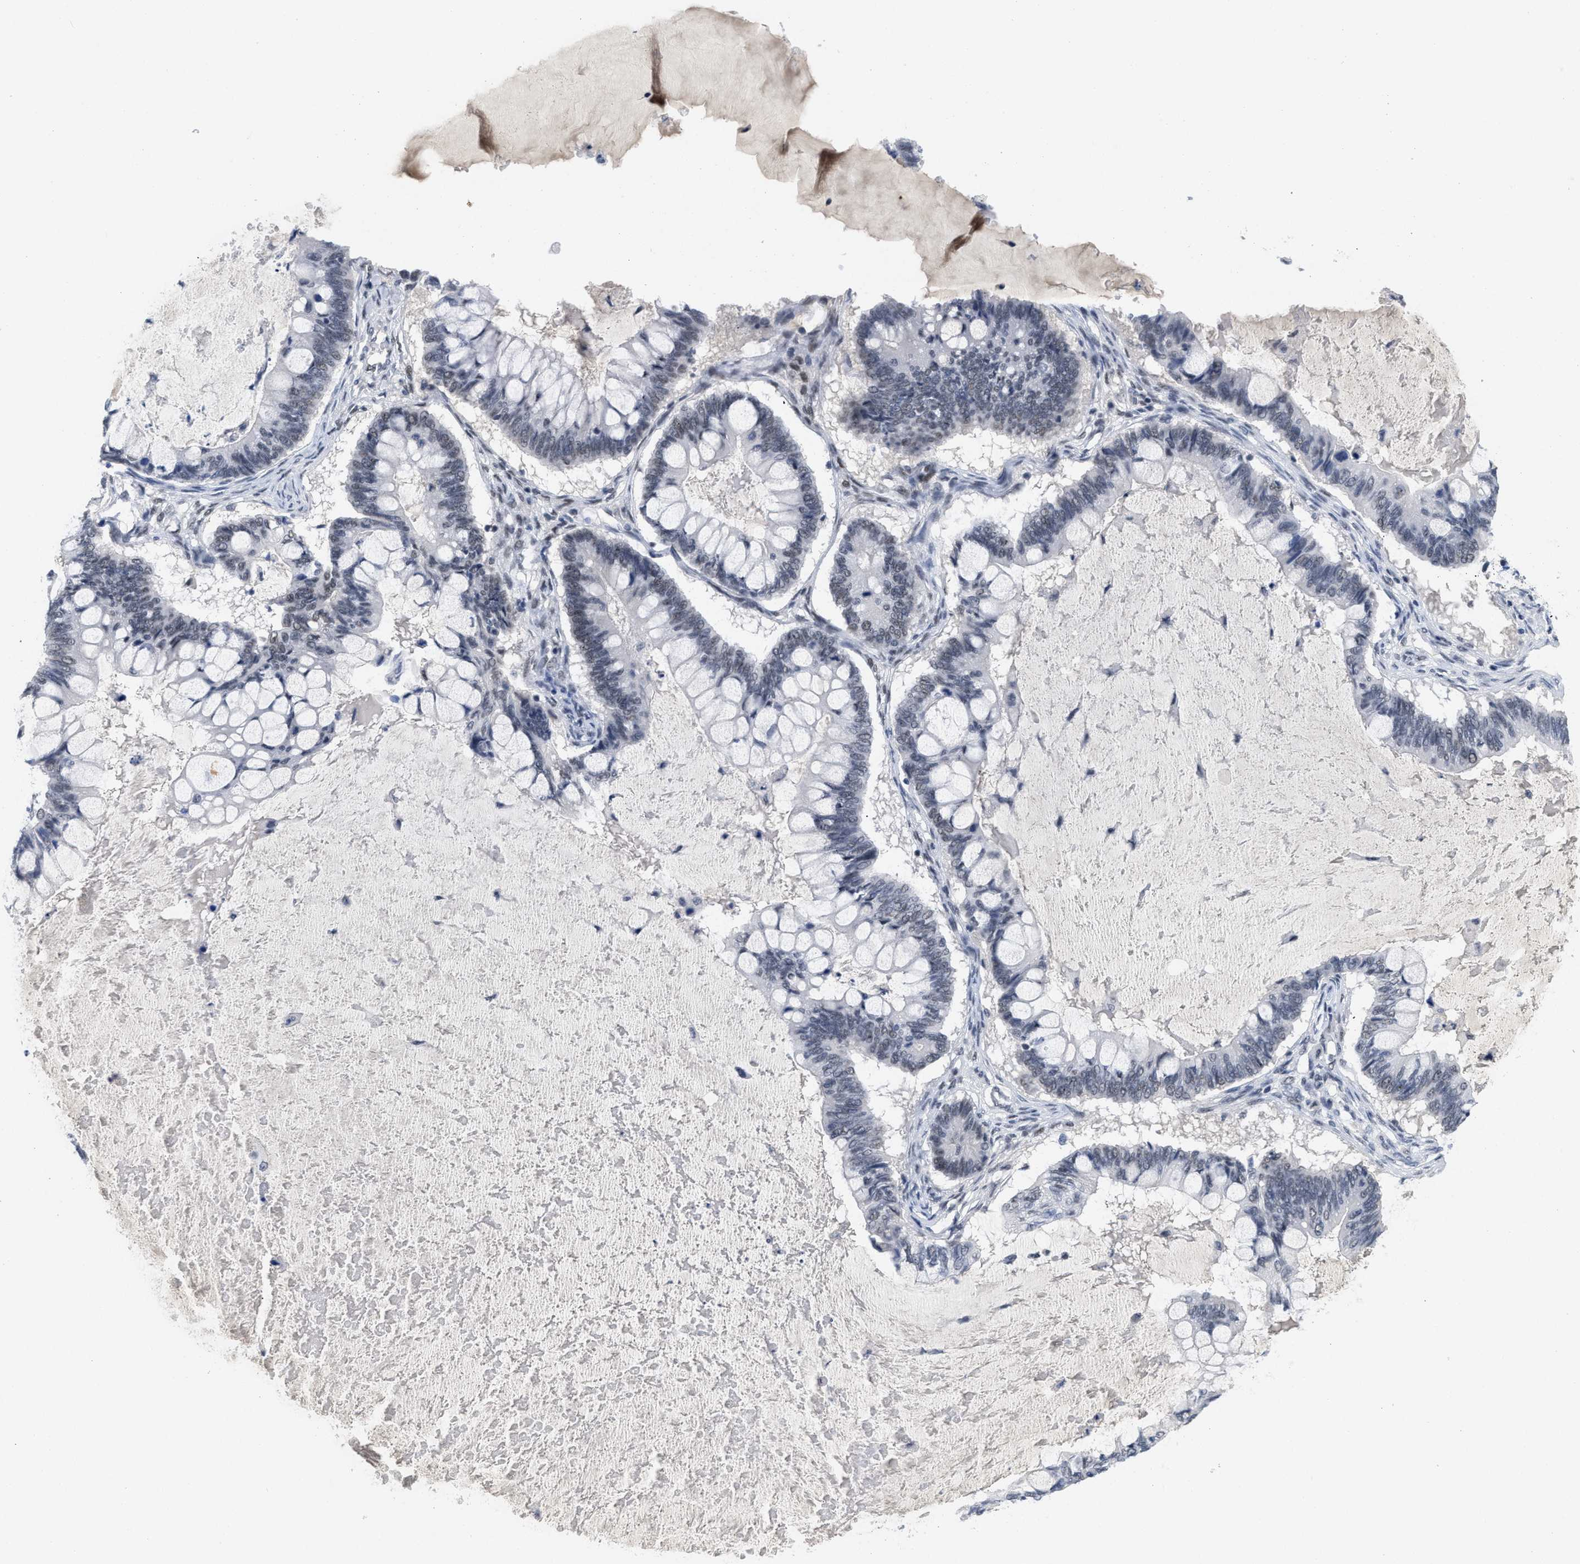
{"staining": {"intensity": "negative", "quantity": "none", "location": "none"}, "tissue": "ovarian cancer", "cell_type": "Tumor cells", "image_type": "cancer", "snomed": [{"axis": "morphology", "description": "Cystadenocarcinoma, mucinous, NOS"}, {"axis": "topography", "description": "Ovary"}], "caption": "This image is of mucinous cystadenocarcinoma (ovarian) stained with immunohistochemistry (IHC) to label a protein in brown with the nuclei are counter-stained blue. There is no expression in tumor cells.", "gene": "GGNBP2", "patient": {"sex": "female", "age": 61}}